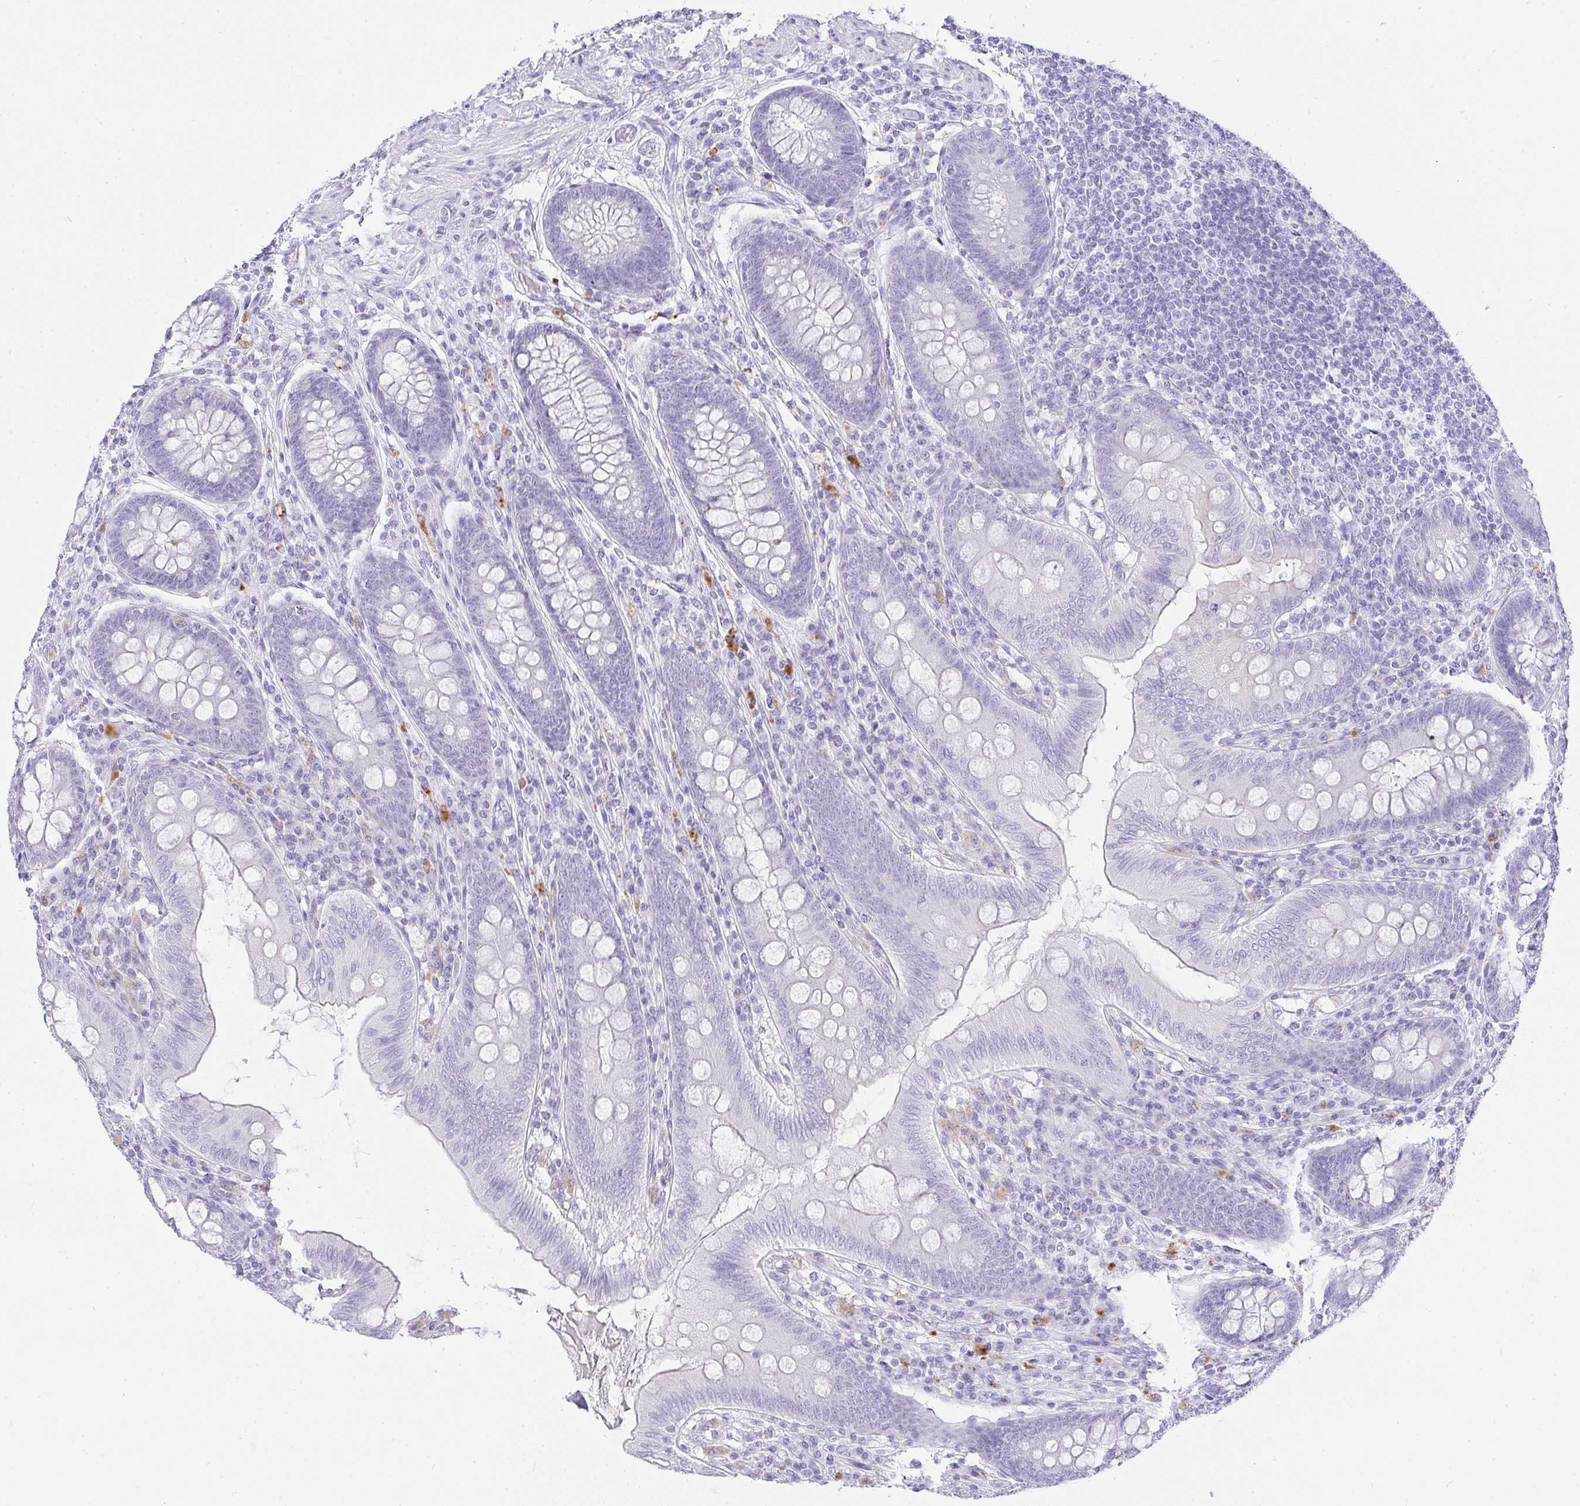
{"staining": {"intensity": "negative", "quantity": "none", "location": "none"}, "tissue": "appendix", "cell_type": "Glandular cells", "image_type": "normal", "snomed": [{"axis": "morphology", "description": "Normal tissue, NOS"}, {"axis": "topography", "description": "Appendix"}], "caption": "Immunohistochemistry photomicrograph of benign appendix: appendix stained with DAB demonstrates no significant protein staining in glandular cells. (Brightfield microscopy of DAB IHC at high magnification).", "gene": "OR5J2", "patient": {"sex": "male", "age": 71}}